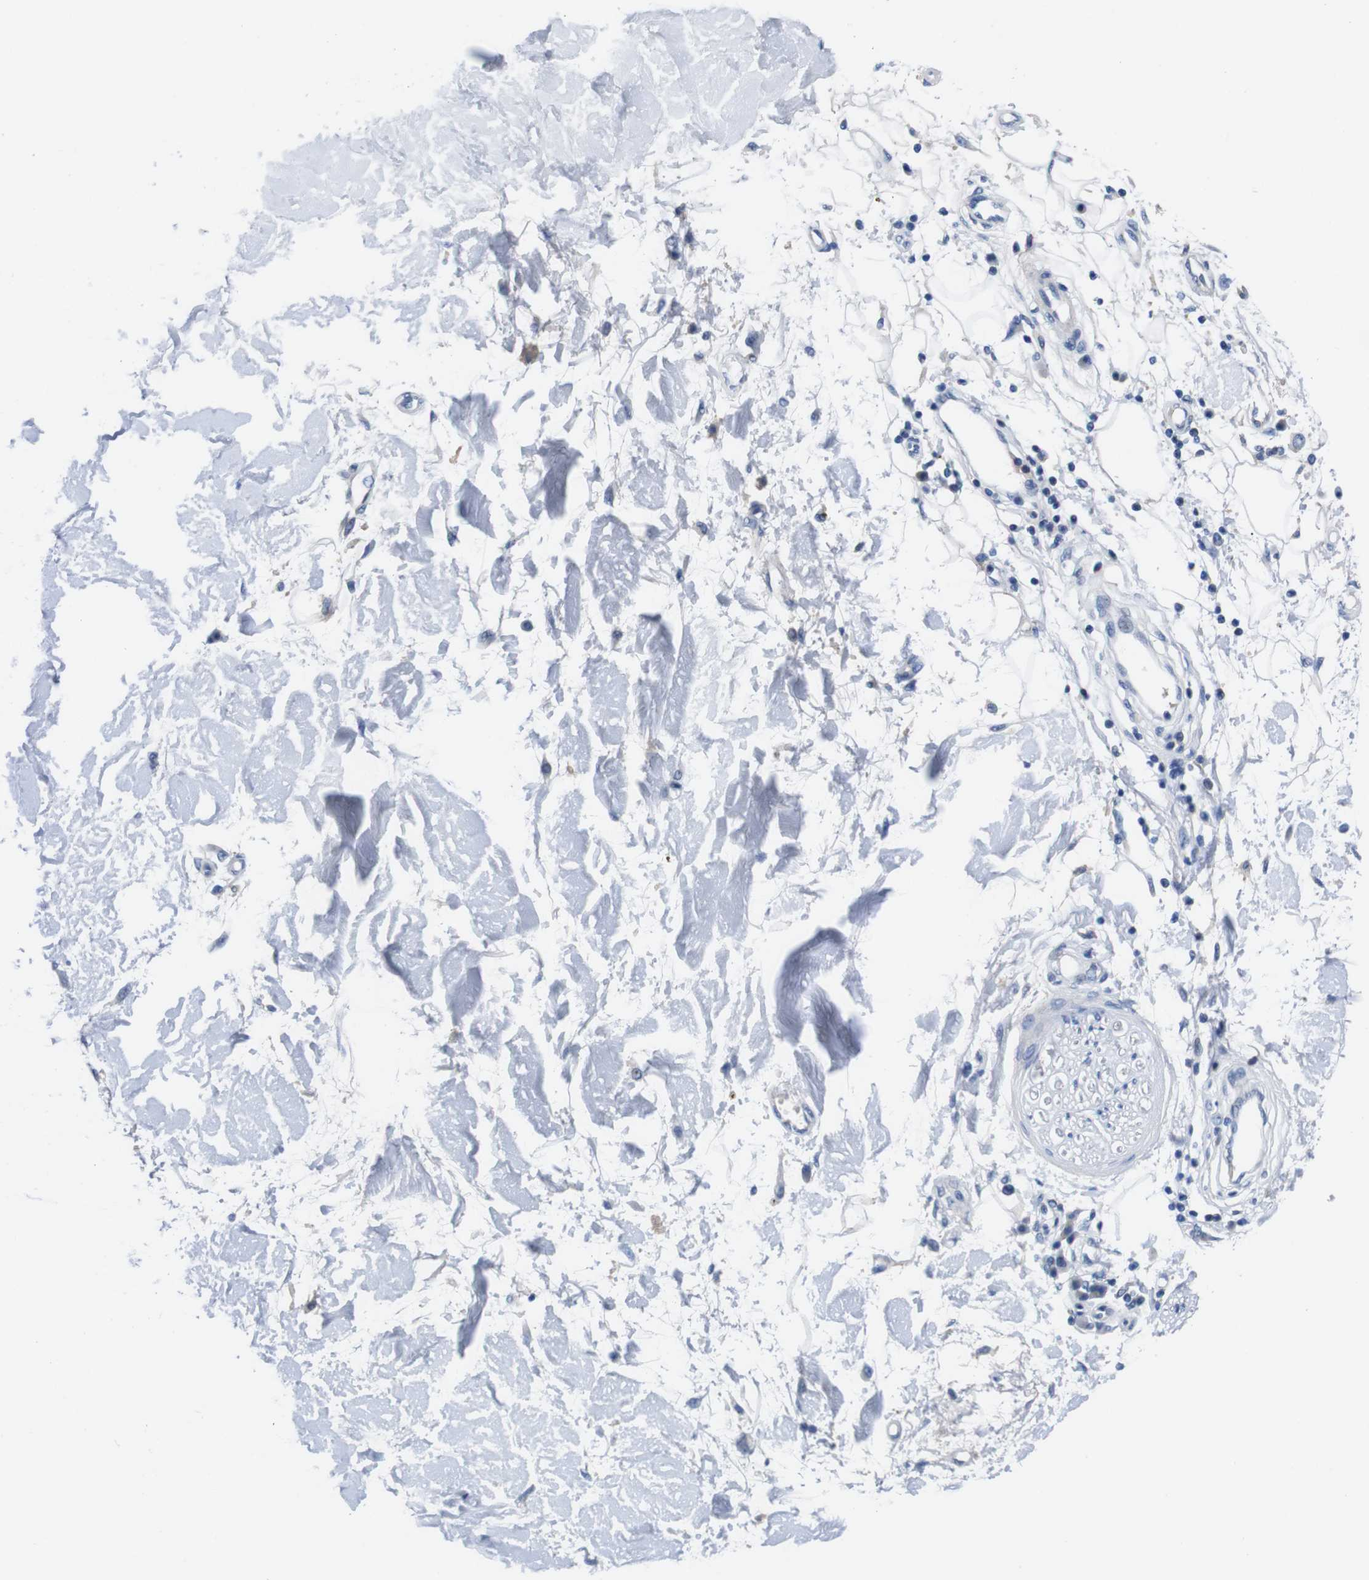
{"staining": {"intensity": "negative", "quantity": "none", "location": "none"}, "tissue": "adipose tissue", "cell_type": "Adipocytes", "image_type": "normal", "snomed": [{"axis": "morphology", "description": "Squamous cell carcinoma, NOS"}, {"axis": "topography", "description": "Skin"}], "caption": "Normal adipose tissue was stained to show a protein in brown. There is no significant staining in adipocytes. Brightfield microscopy of immunohistochemistry stained with DAB (3,3'-diaminobenzidine) (brown) and hematoxylin (blue), captured at high magnification.", "gene": "C1RL", "patient": {"sex": "male", "age": 83}}